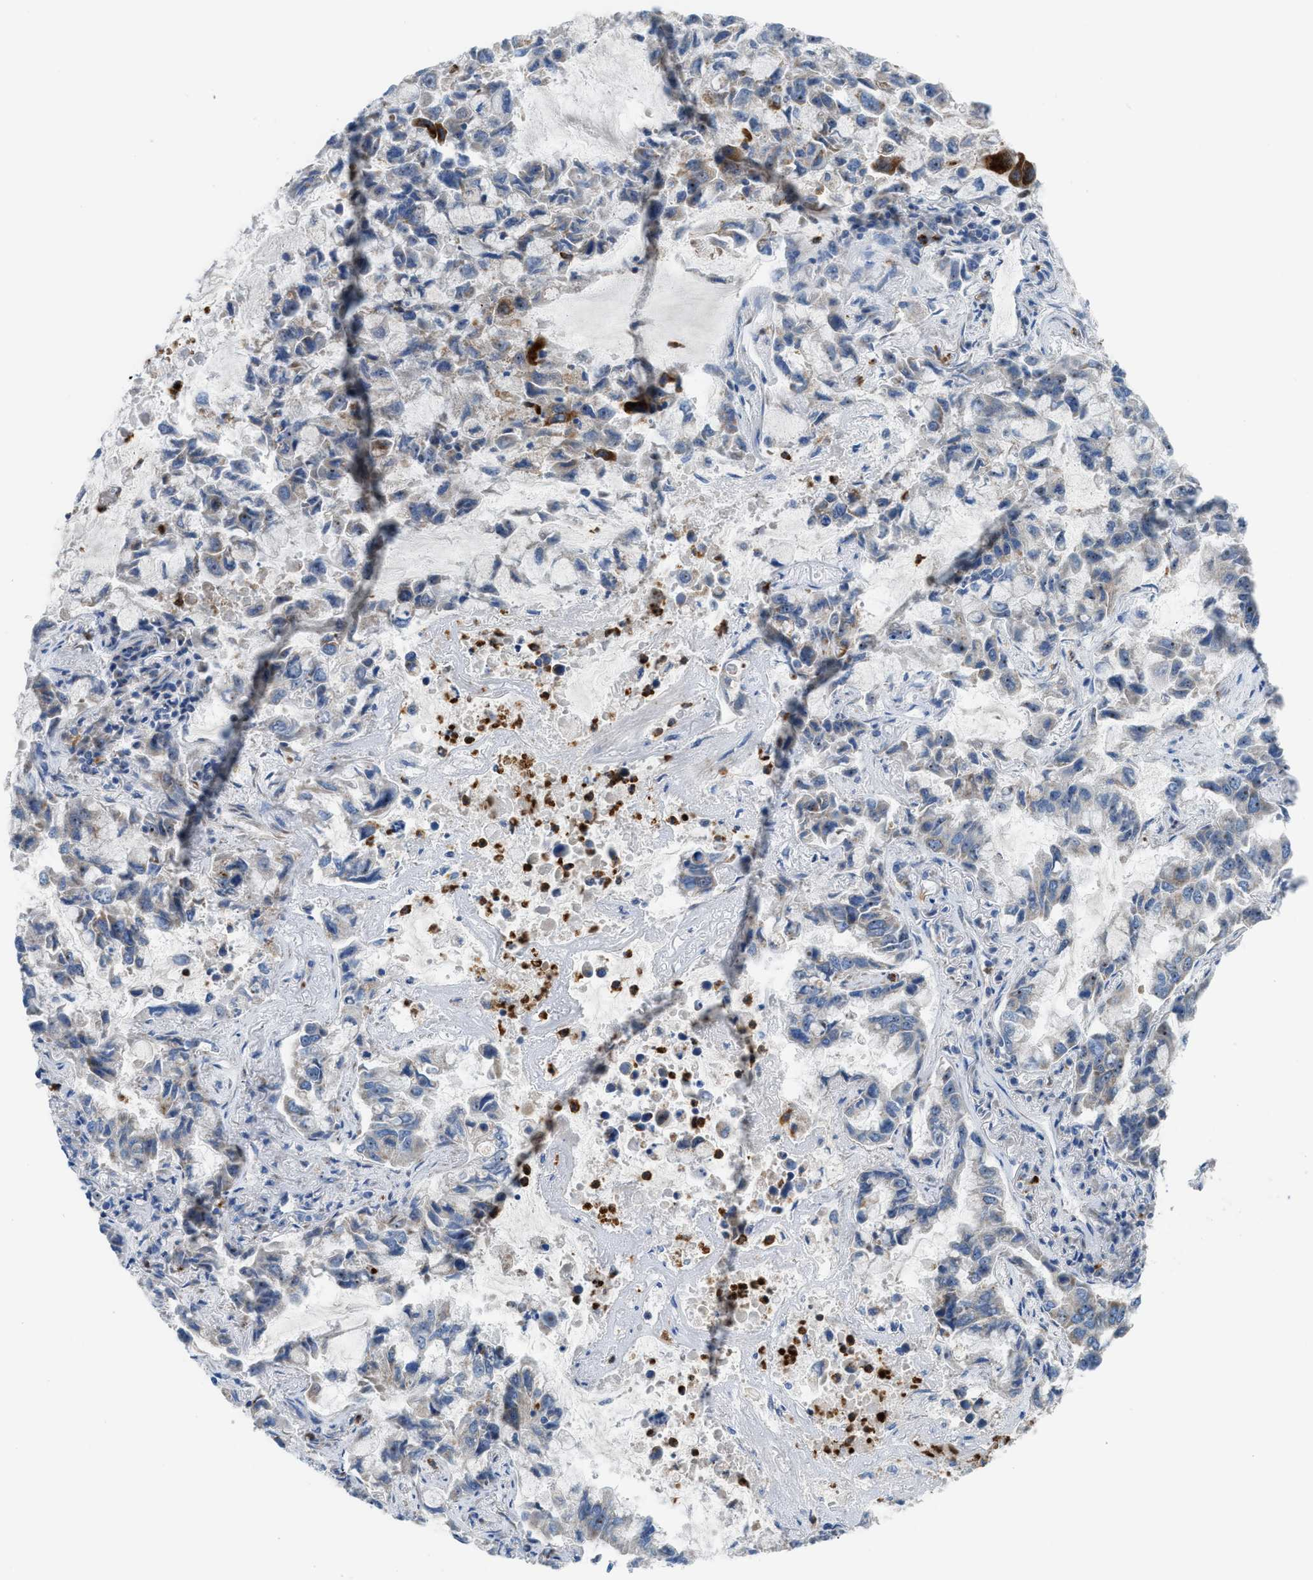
{"staining": {"intensity": "moderate", "quantity": "<25%", "location": "cytoplasmic/membranous,nuclear"}, "tissue": "lung cancer", "cell_type": "Tumor cells", "image_type": "cancer", "snomed": [{"axis": "morphology", "description": "Adenocarcinoma, NOS"}, {"axis": "topography", "description": "Lung"}], "caption": "Moderate cytoplasmic/membranous and nuclear protein staining is seen in about <25% of tumor cells in lung cancer (adenocarcinoma). The staining is performed using DAB brown chromogen to label protein expression. The nuclei are counter-stained blue using hematoxylin.", "gene": "TPH1", "patient": {"sex": "male", "age": 64}}